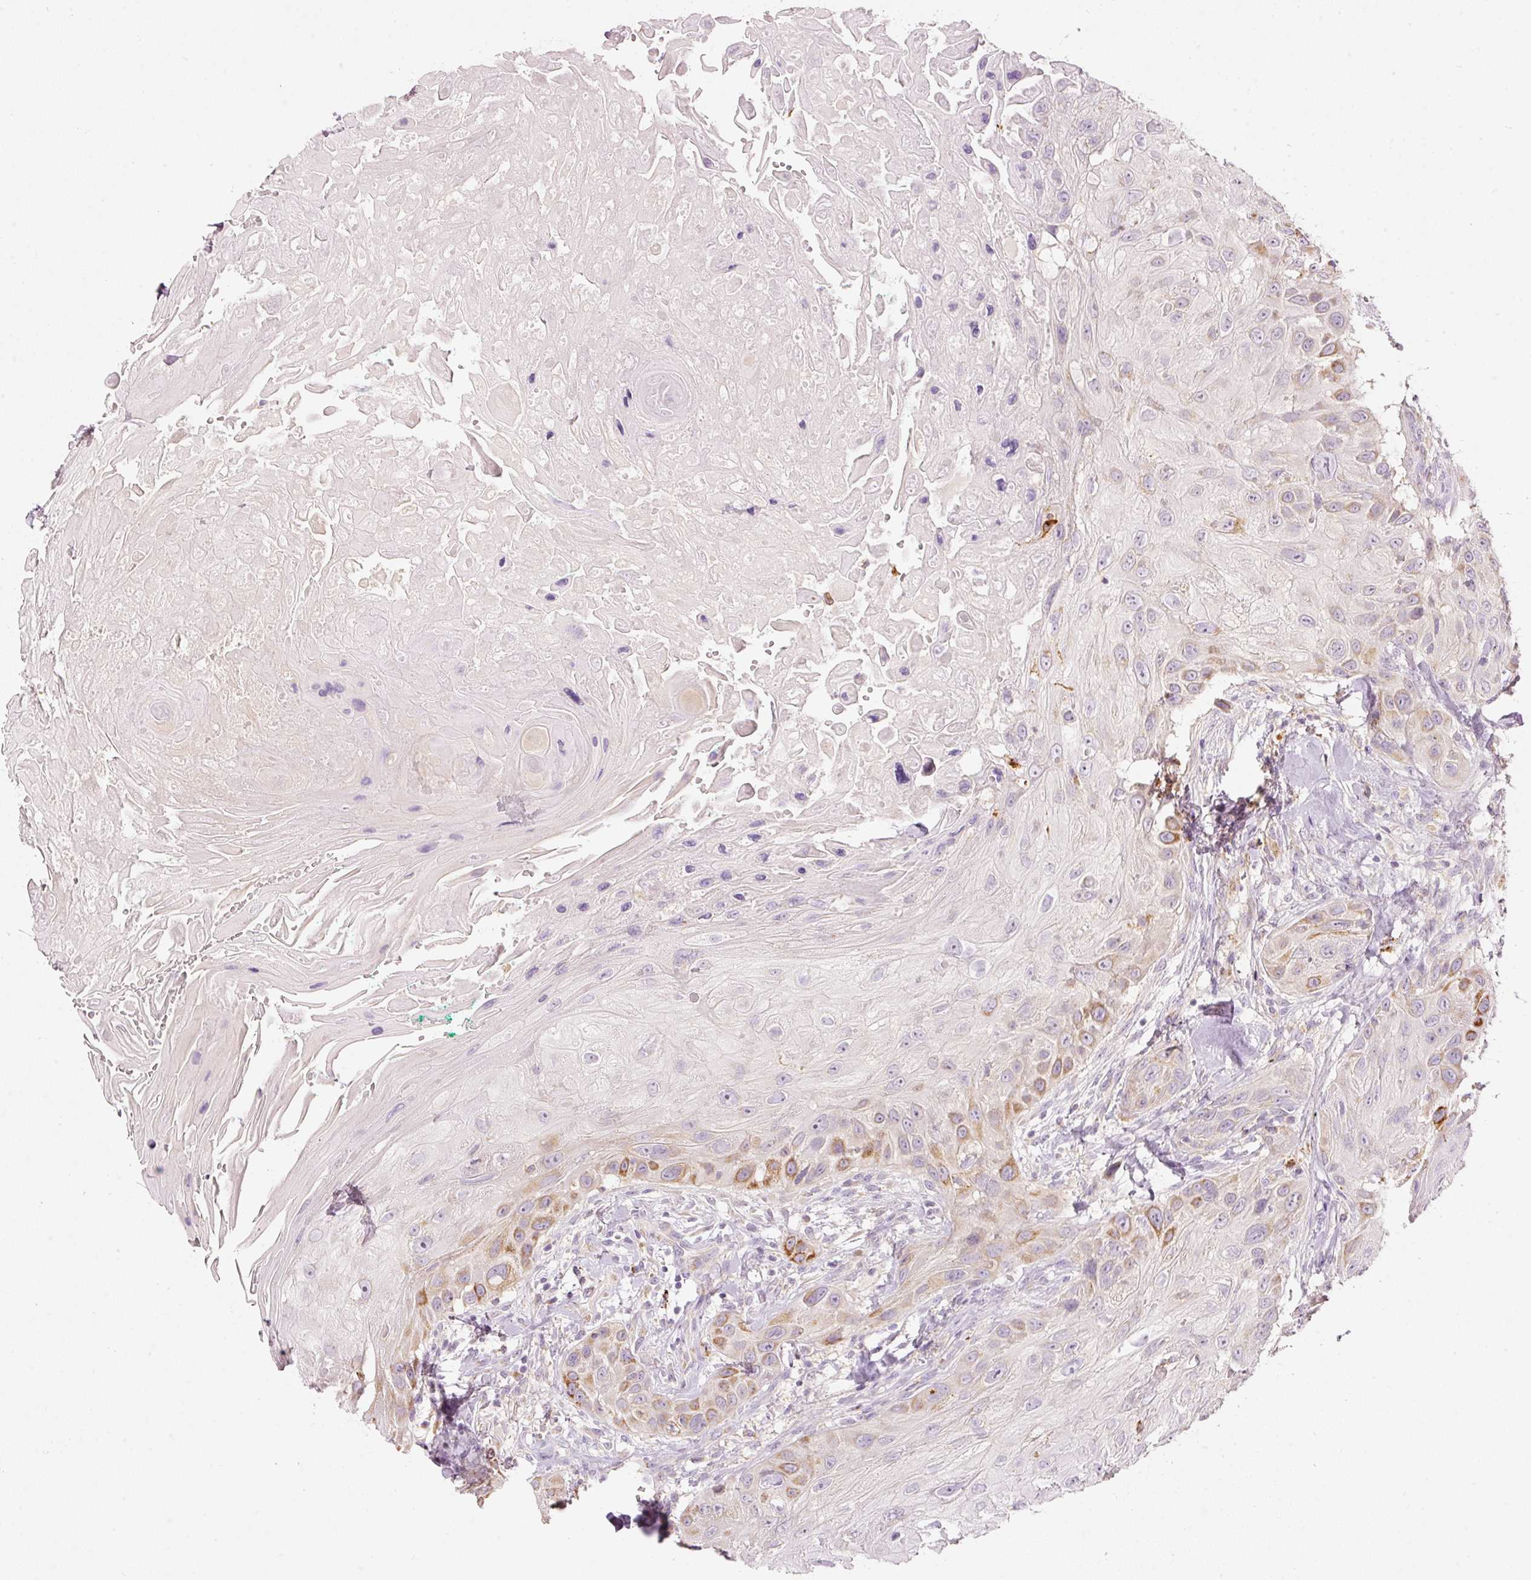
{"staining": {"intensity": "moderate", "quantity": "25%-75%", "location": "cytoplasmic/membranous"}, "tissue": "head and neck cancer", "cell_type": "Tumor cells", "image_type": "cancer", "snomed": [{"axis": "morphology", "description": "Squamous cell carcinoma, NOS"}, {"axis": "topography", "description": "Head-Neck"}], "caption": "High-power microscopy captured an immunohistochemistry histopathology image of squamous cell carcinoma (head and neck), revealing moderate cytoplasmic/membranous staining in approximately 25%-75% of tumor cells.", "gene": "MTHFD2", "patient": {"sex": "male", "age": 81}}